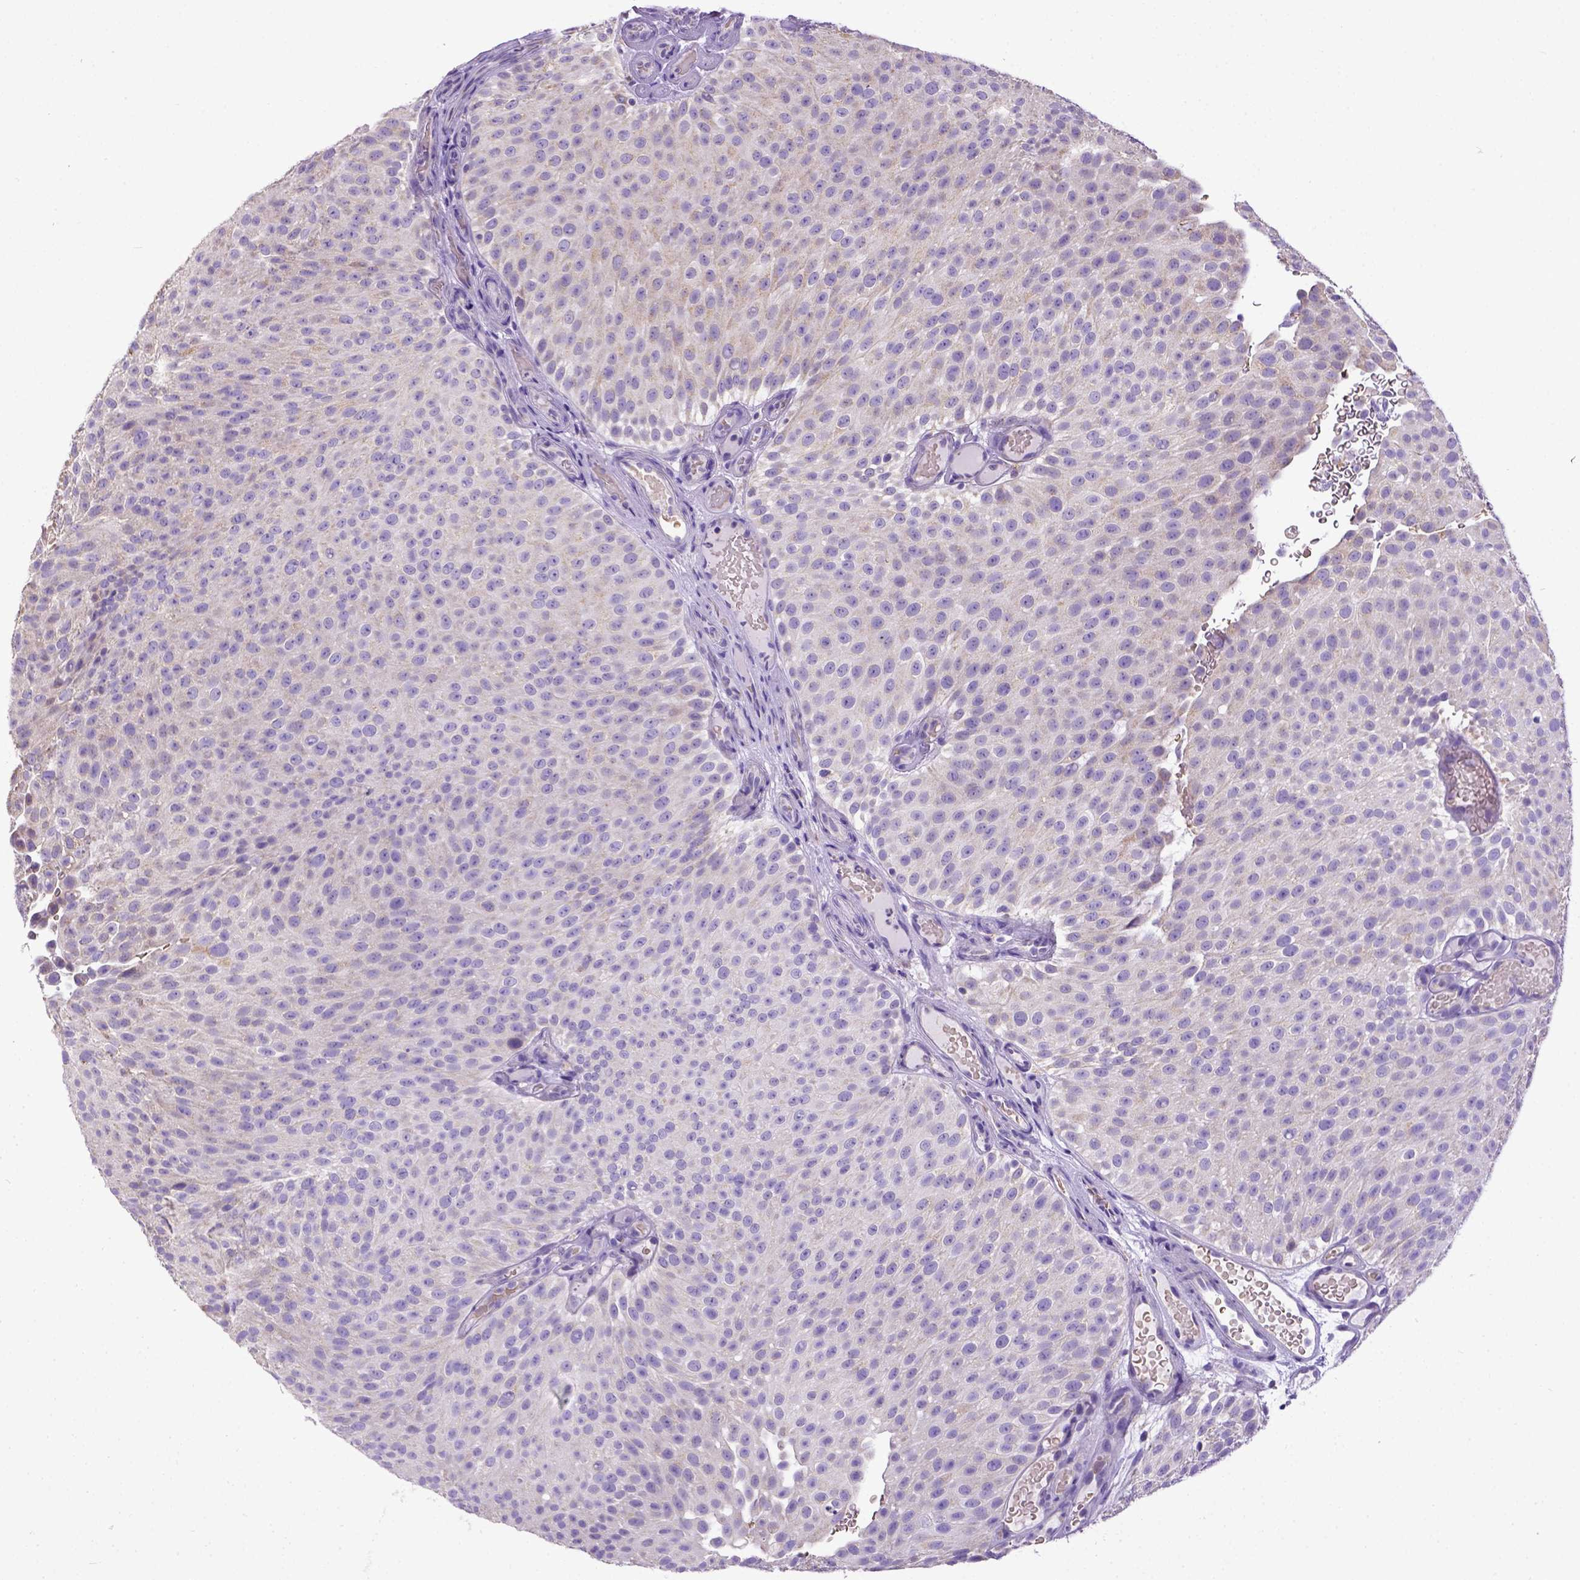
{"staining": {"intensity": "negative", "quantity": "none", "location": "none"}, "tissue": "urothelial cancer", "cell_type": "Tumor cells", "image_type": "cancer", "snomed": [{"axis": "morphology", "description": "Urothelial carcinoma, Low grade"}, {"axis": "topography", "description": "Urinary bladder"}], "caption": "An immunohistochemistry (IHC) image of urothelial cancer is shown. There is no staining in tumor cells of urothelial cancer.", "gene": "SPEF1", "patient": {"sex": "male", "age": 78}}